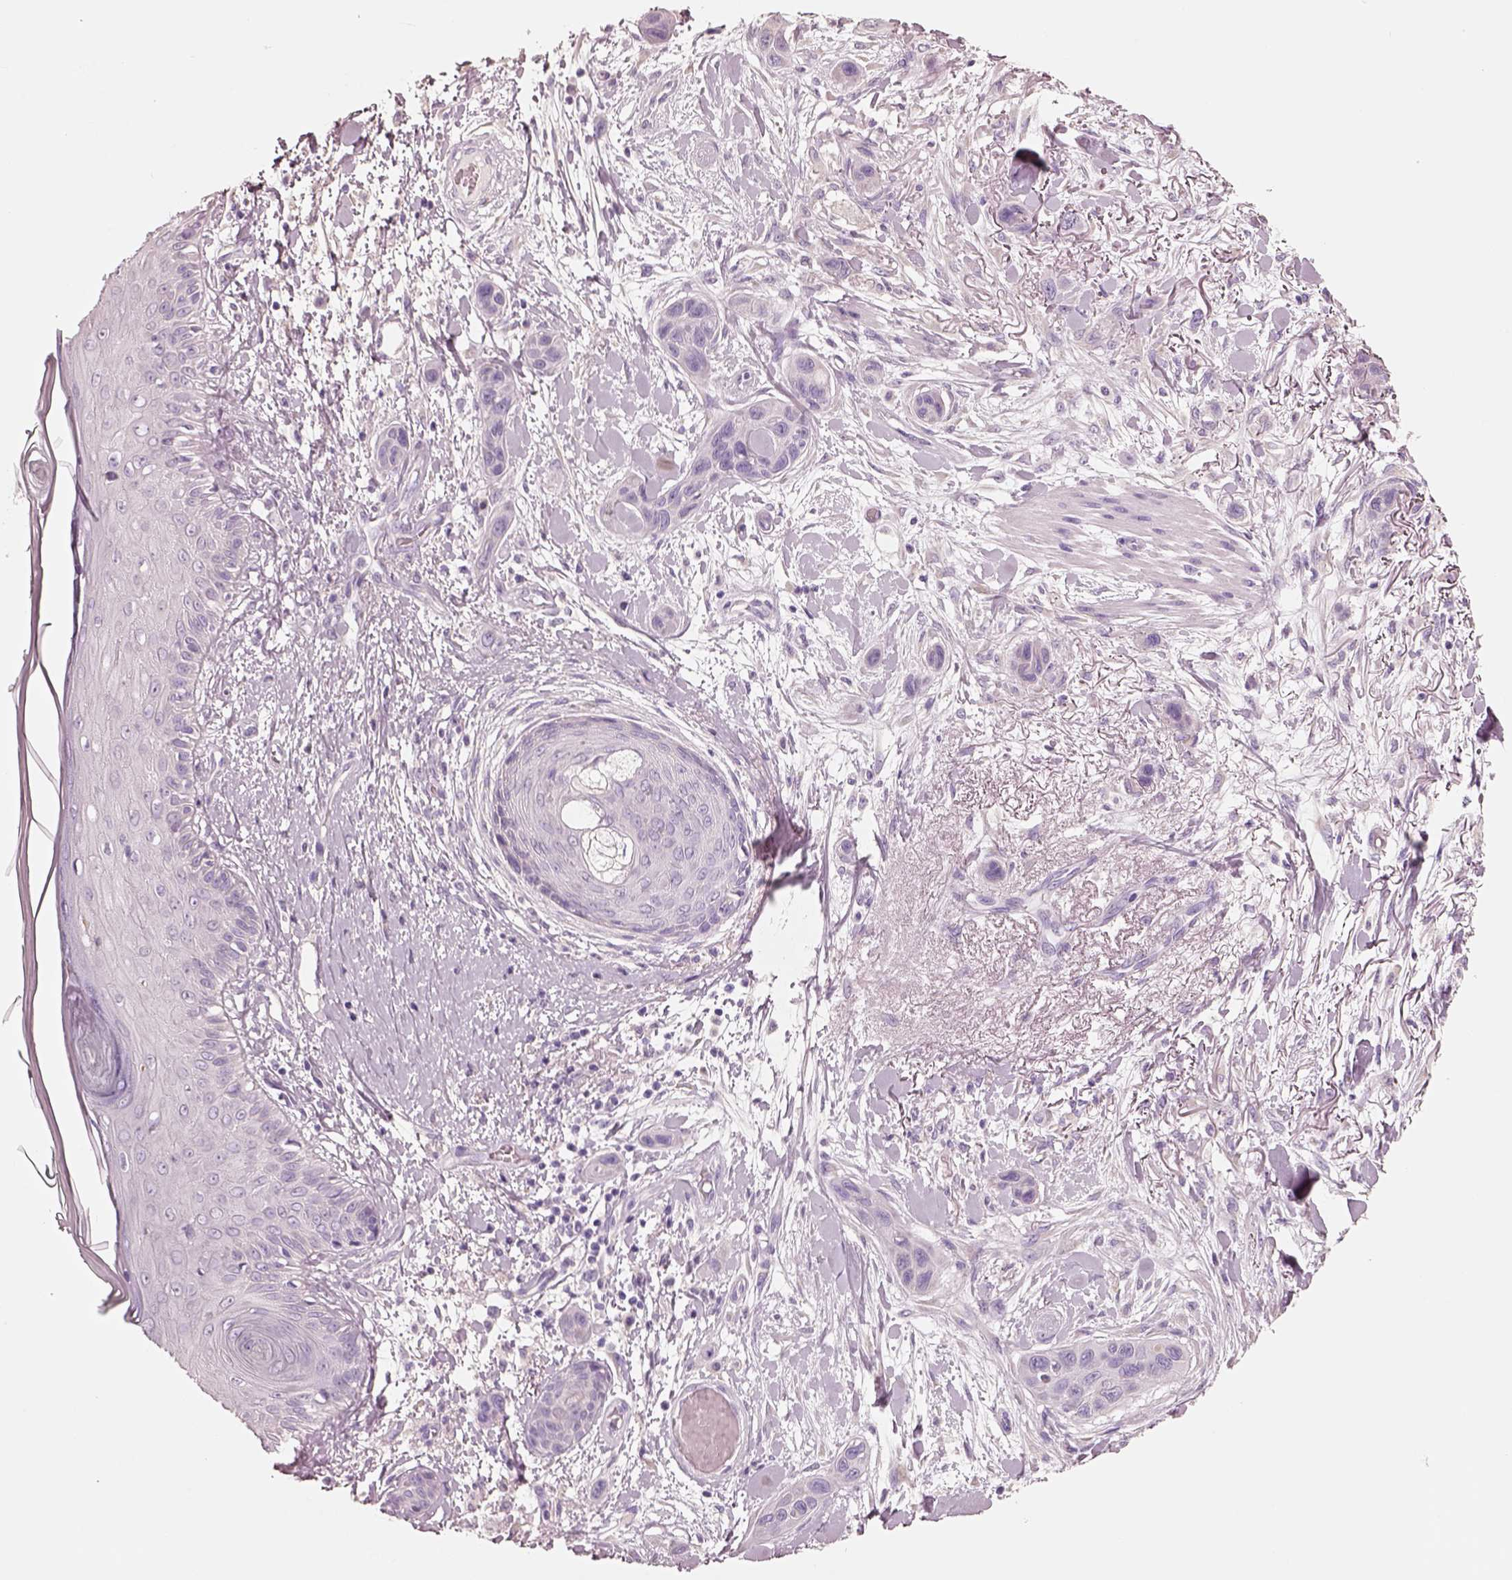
{"staining": {"intensity": "negative", "quantity": "none", "location": "none"}, "tissue": "skin cancer", "cell_type": "Tumor cells", "image_type": "cancer", "snomed": [{"axis": "morphology", "description": "Squamous cell carcinoma, NOS"}, {"axis": "topography", "description": "Skin"}], "caption": "Micrograph shows no significant protein expression in tumor cells of skin cancer.", "gene": "PNOC", "patient": {"sex": "male", "age": 79}}